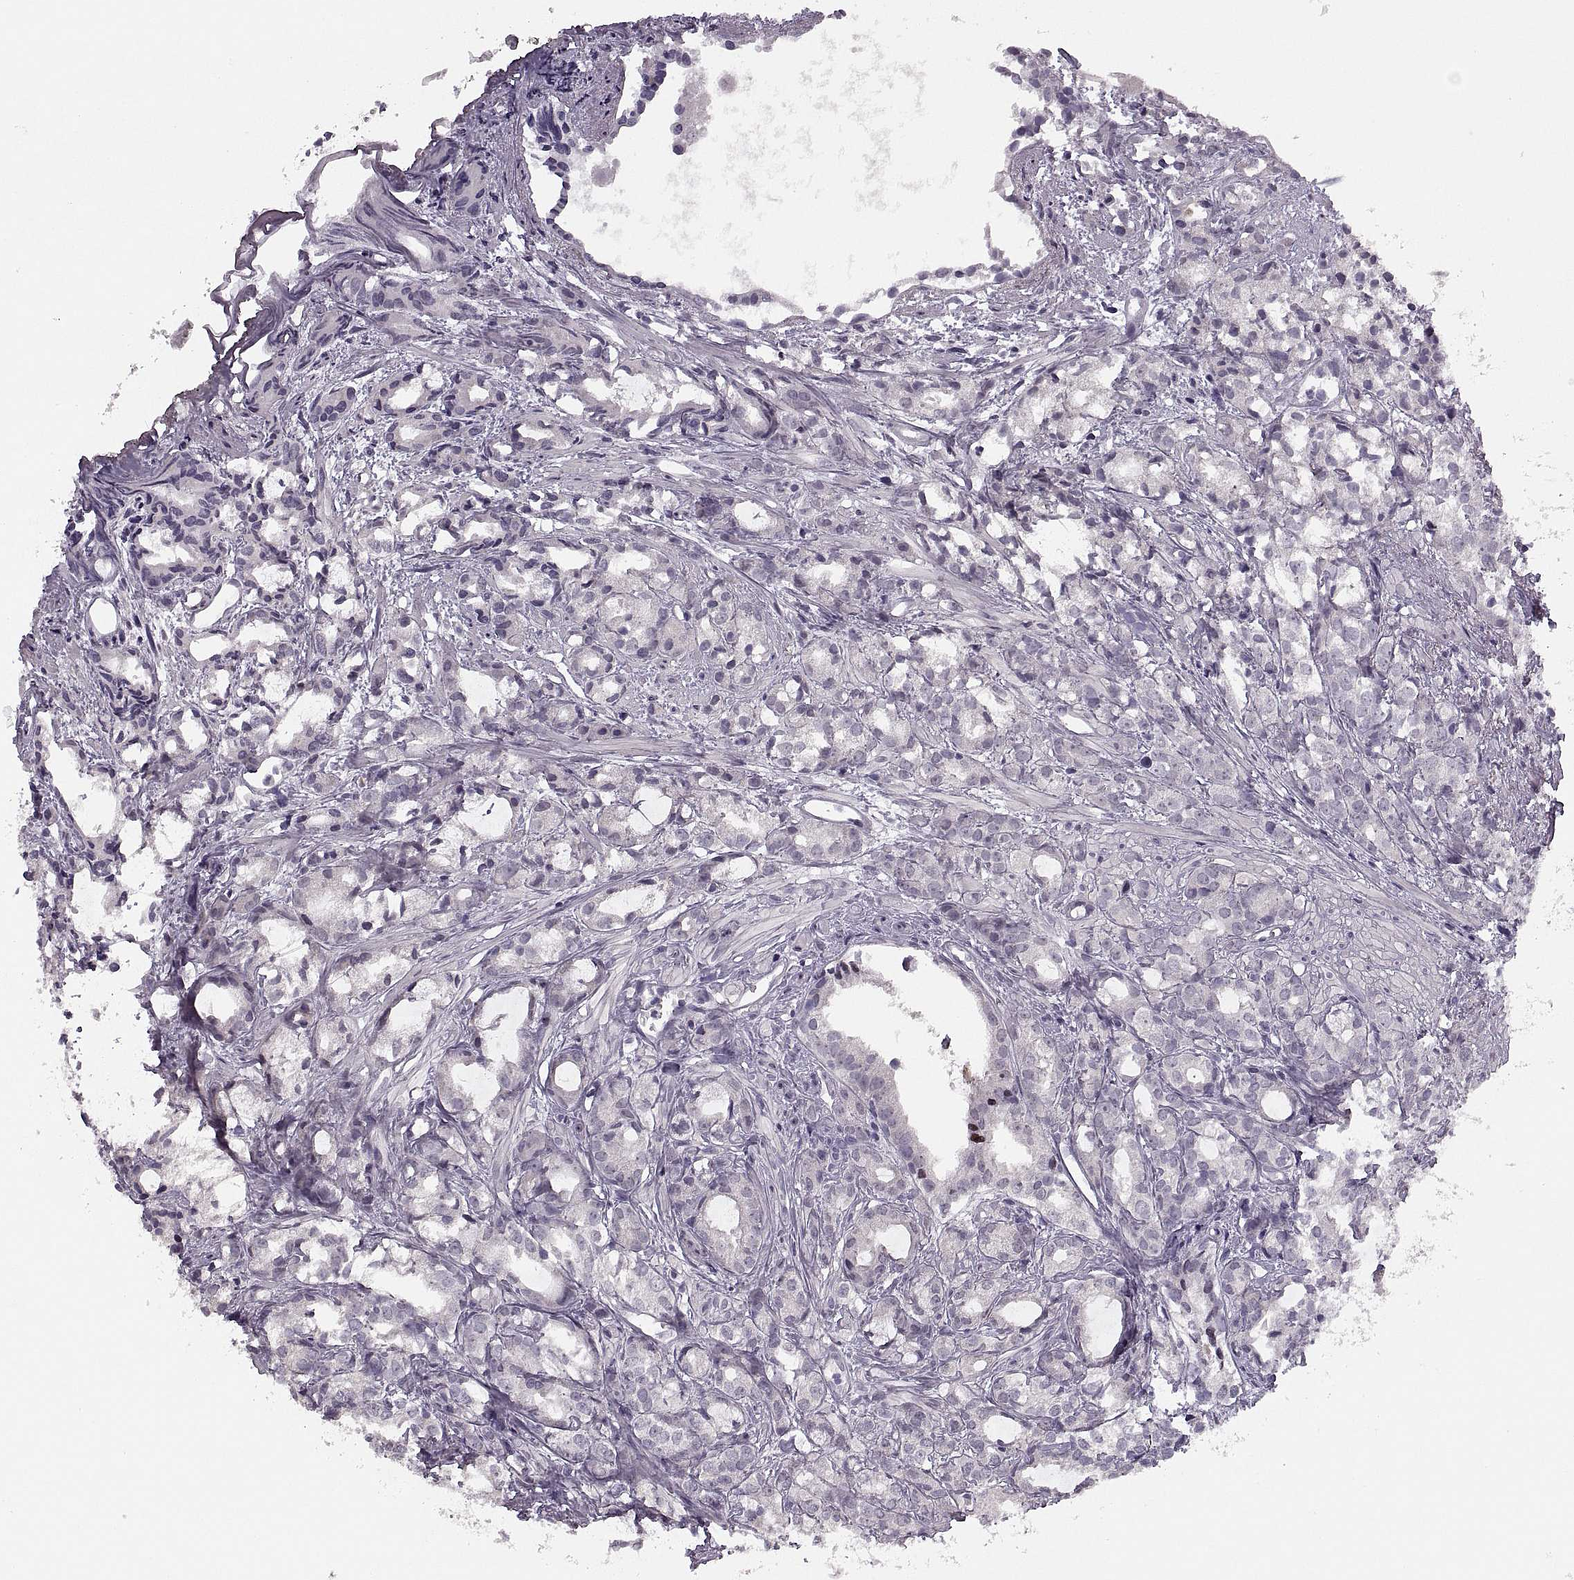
{"staining": {"intensity": "negative", "quantity": "none", "location": "none"}, "tissue": "prostate cancer", "cell_type": "Tumor cells", "image_type": "cancer", "snomed": [{"axis": "morphology", "description": "Adenocarcinoma, High grade"}, {"axis": "topography", "description": "Prostate"}], "caption": "This is a image of immunohistochemistry staining of prostate cancer, which shows no positivity in tumor cells. (Stains: DAB immunohistochemistry (IHC) with hematoxylin counter stain, Microscopy: brightfield microscopy at high magnification).", "gene": "PAGE5", "patient": {"sex": "male", "age": 79}}